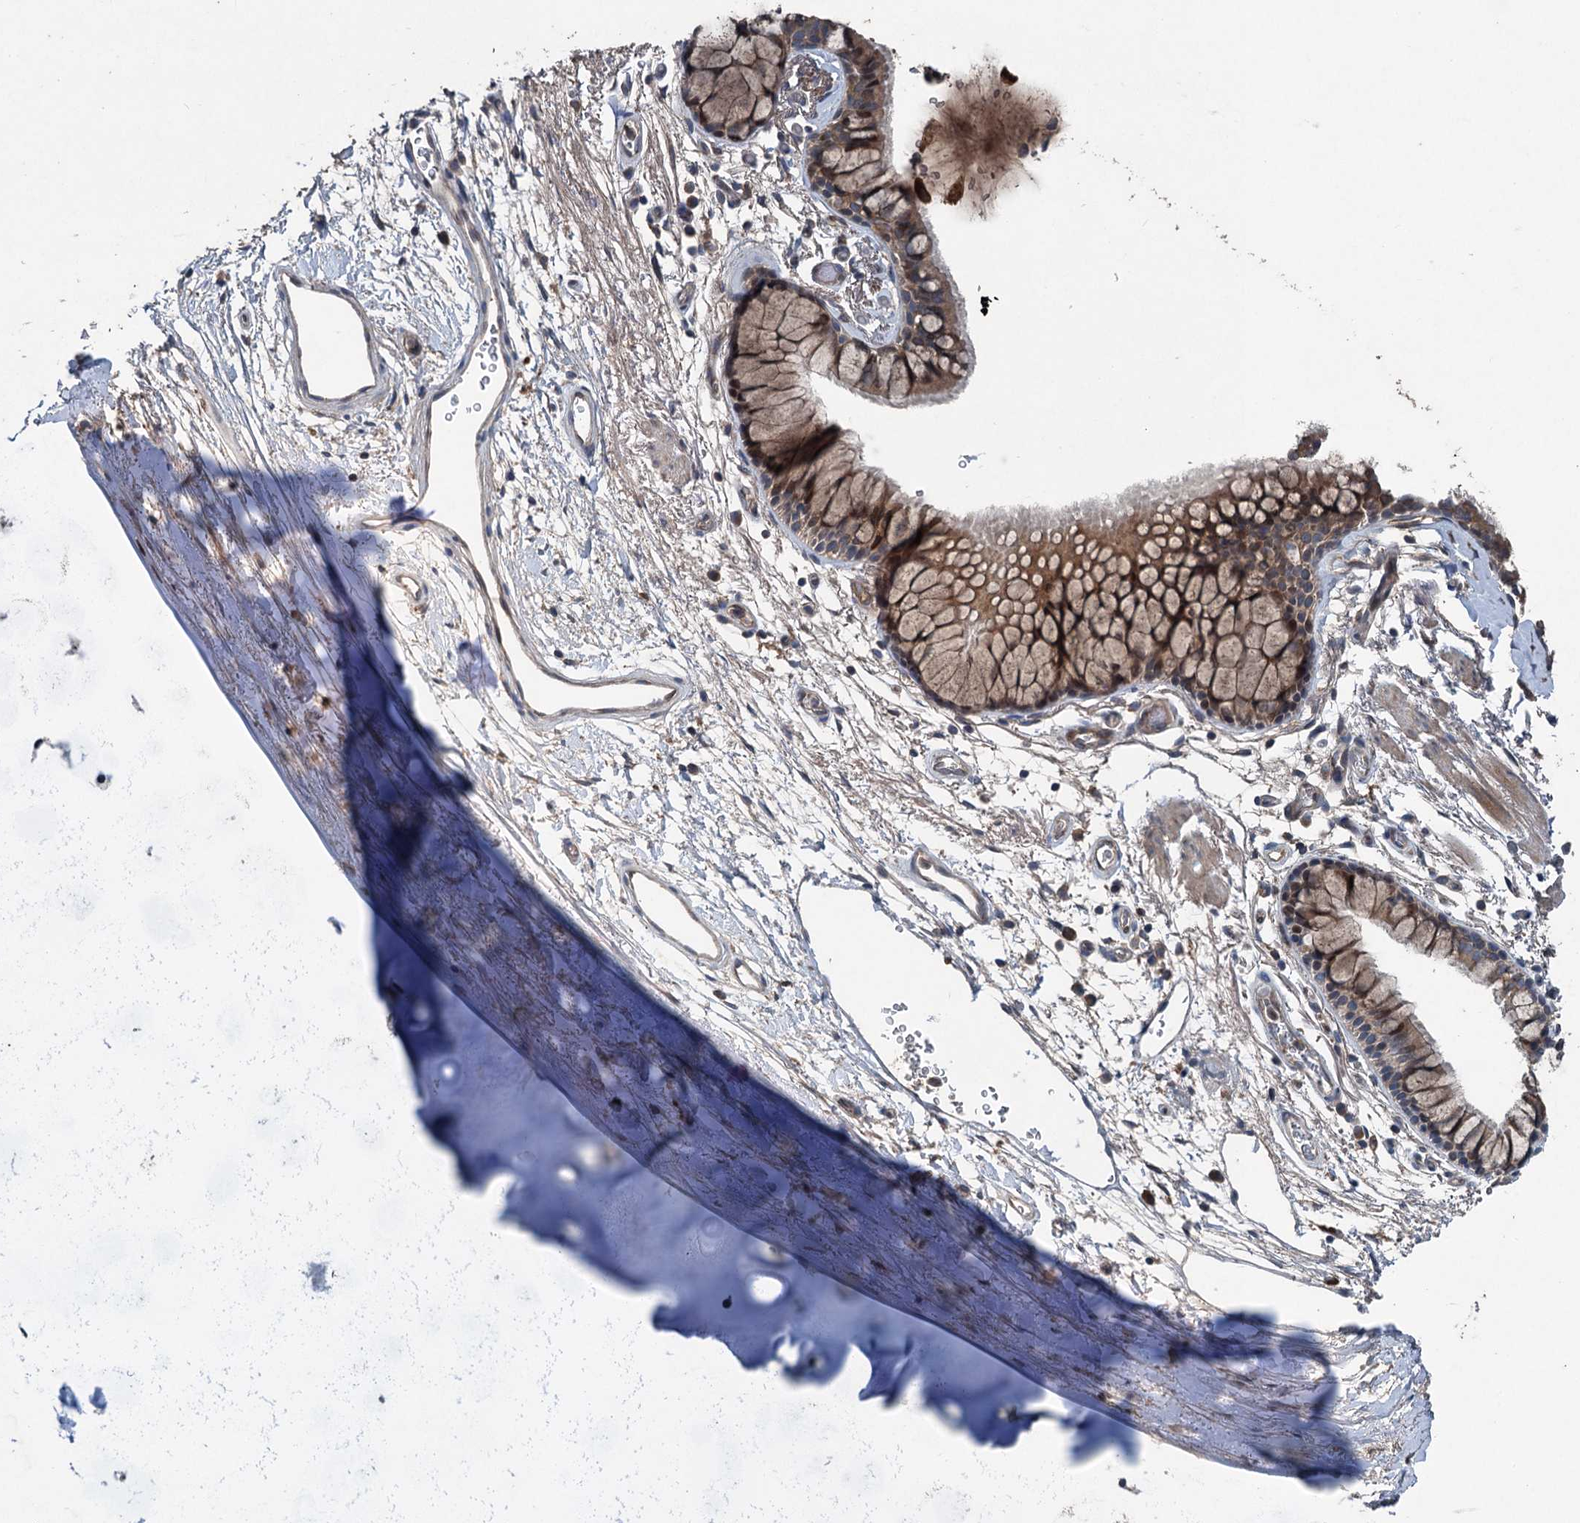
{"staining": {"intensity": "moderate", "quantity": ">75%", "location": "cytoplasmic/membranous"}, "tissue": "bronchus", "cell_type": "Respiratory epithelial cells", "image_type": "normal", "snomed": [{"axis": "morphology", "description": "Normal tissue, NOS"}, {"axis": "topography", "description": "Bronchus"}], "caption": "IHC photomicrograph of normal bronchus: human bronchus stained using immunohistochemistry (IHC) reveals medium levels of moderate protein expression localized specifically in the cytoplasmic/membranous of respiratory epithelial cells, appearing as a cytoplasmic/membranous brown color.", "gene": "TAPBPL", "patient": {"sex": "male", "age": 65}}